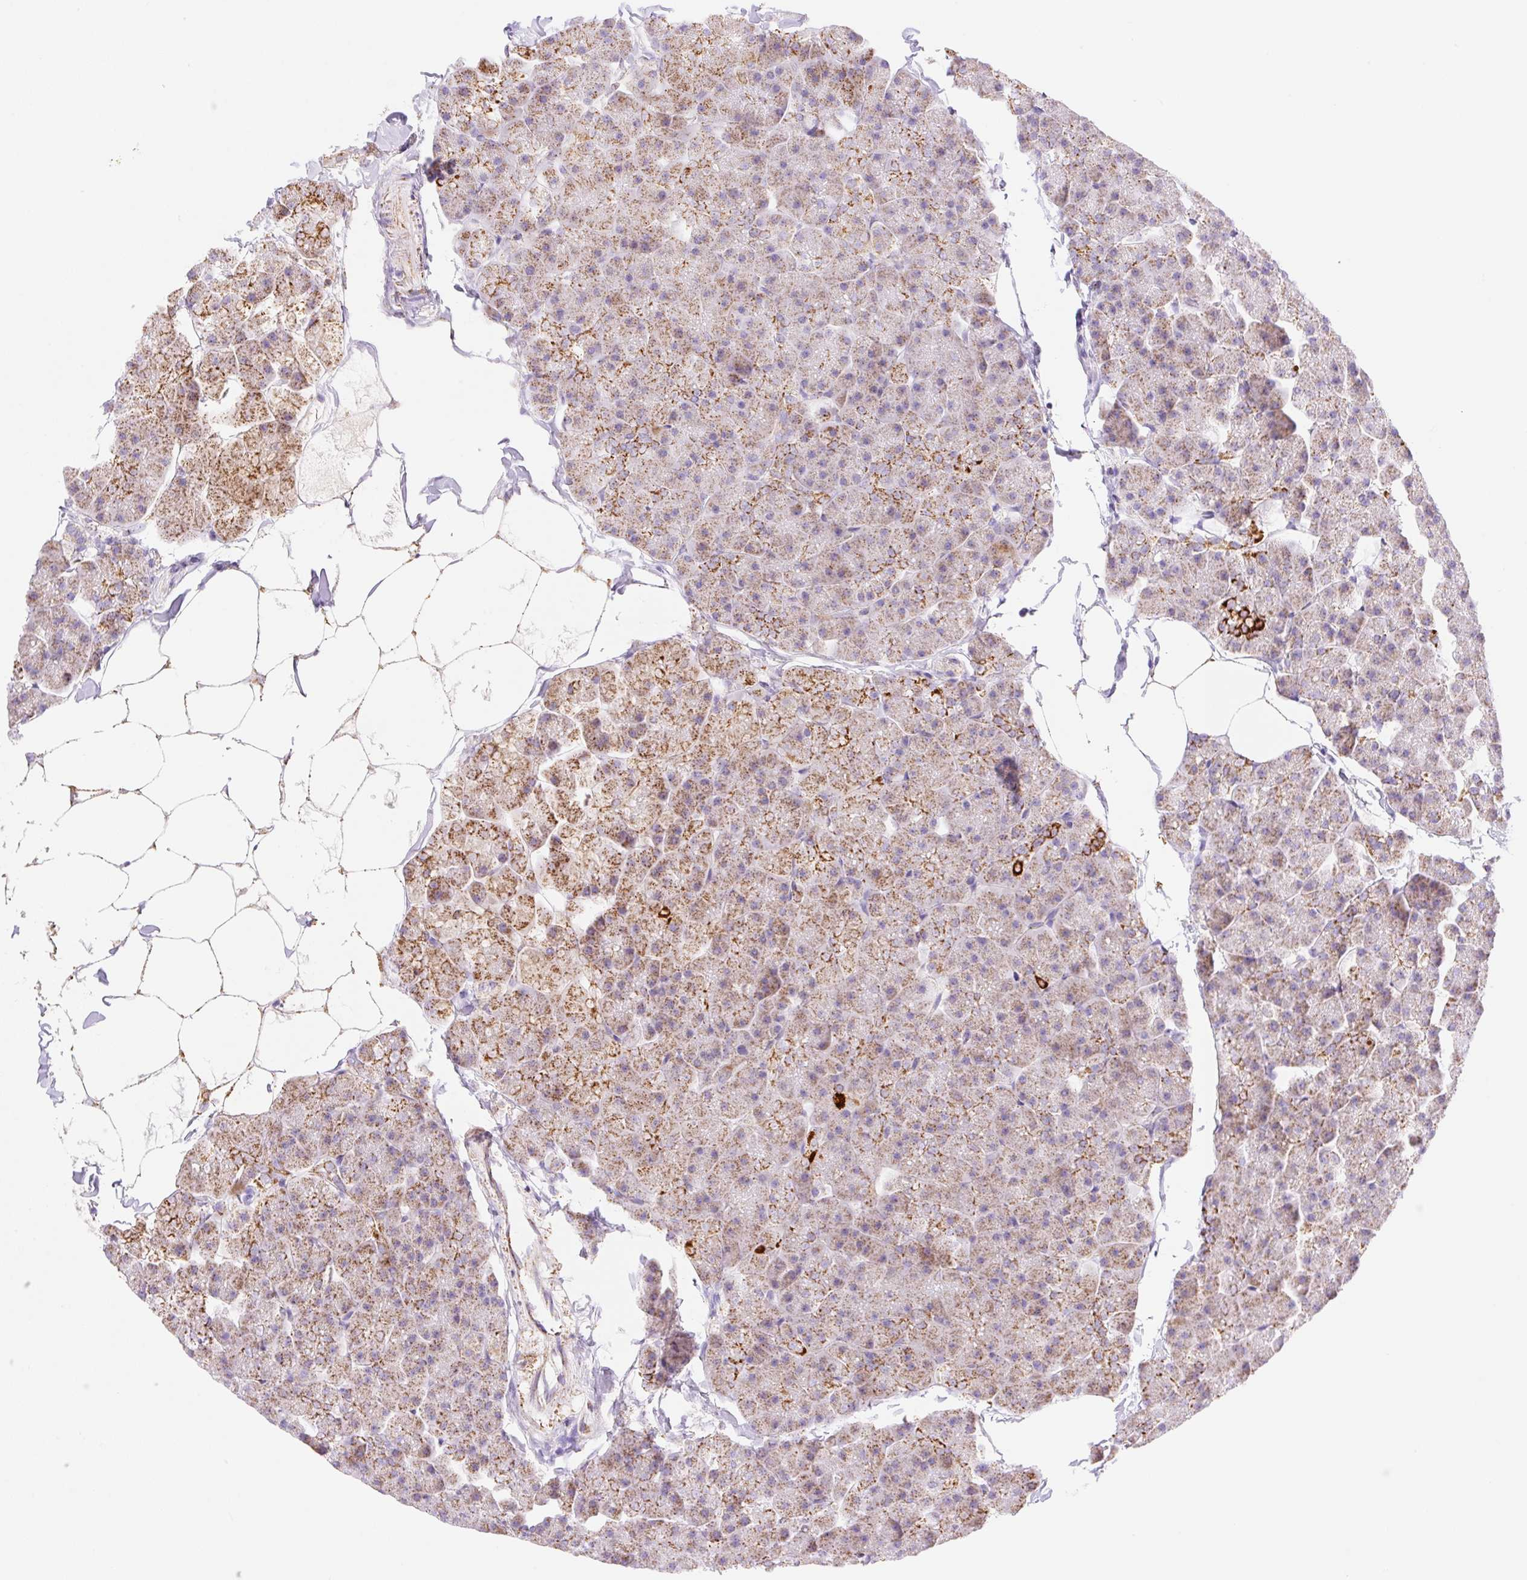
{"staining": {"intensity": "moderate", "quantity": "25%-75%", "location": "cytoplasmic/membranous"}, "tissue": "pancreas", "cell_type": "Exocrine glandular cells", "image_type": "normal", "snomed": [{"axis": "morphology", "description": "Normal tissue, NOS"}, {"axis": "topography", "description": "Pancreas"}], "caption": "This micrograph reveals benign pancreas stained with IHC to label a protein in brown. The cytoplasmic/membranous of exocrine glandular cells show moderate positivity for the protein. Nuclei are counter-stained blue.", "gene": "ETNK2", "patient": {"sex": "male", "age": 35}}